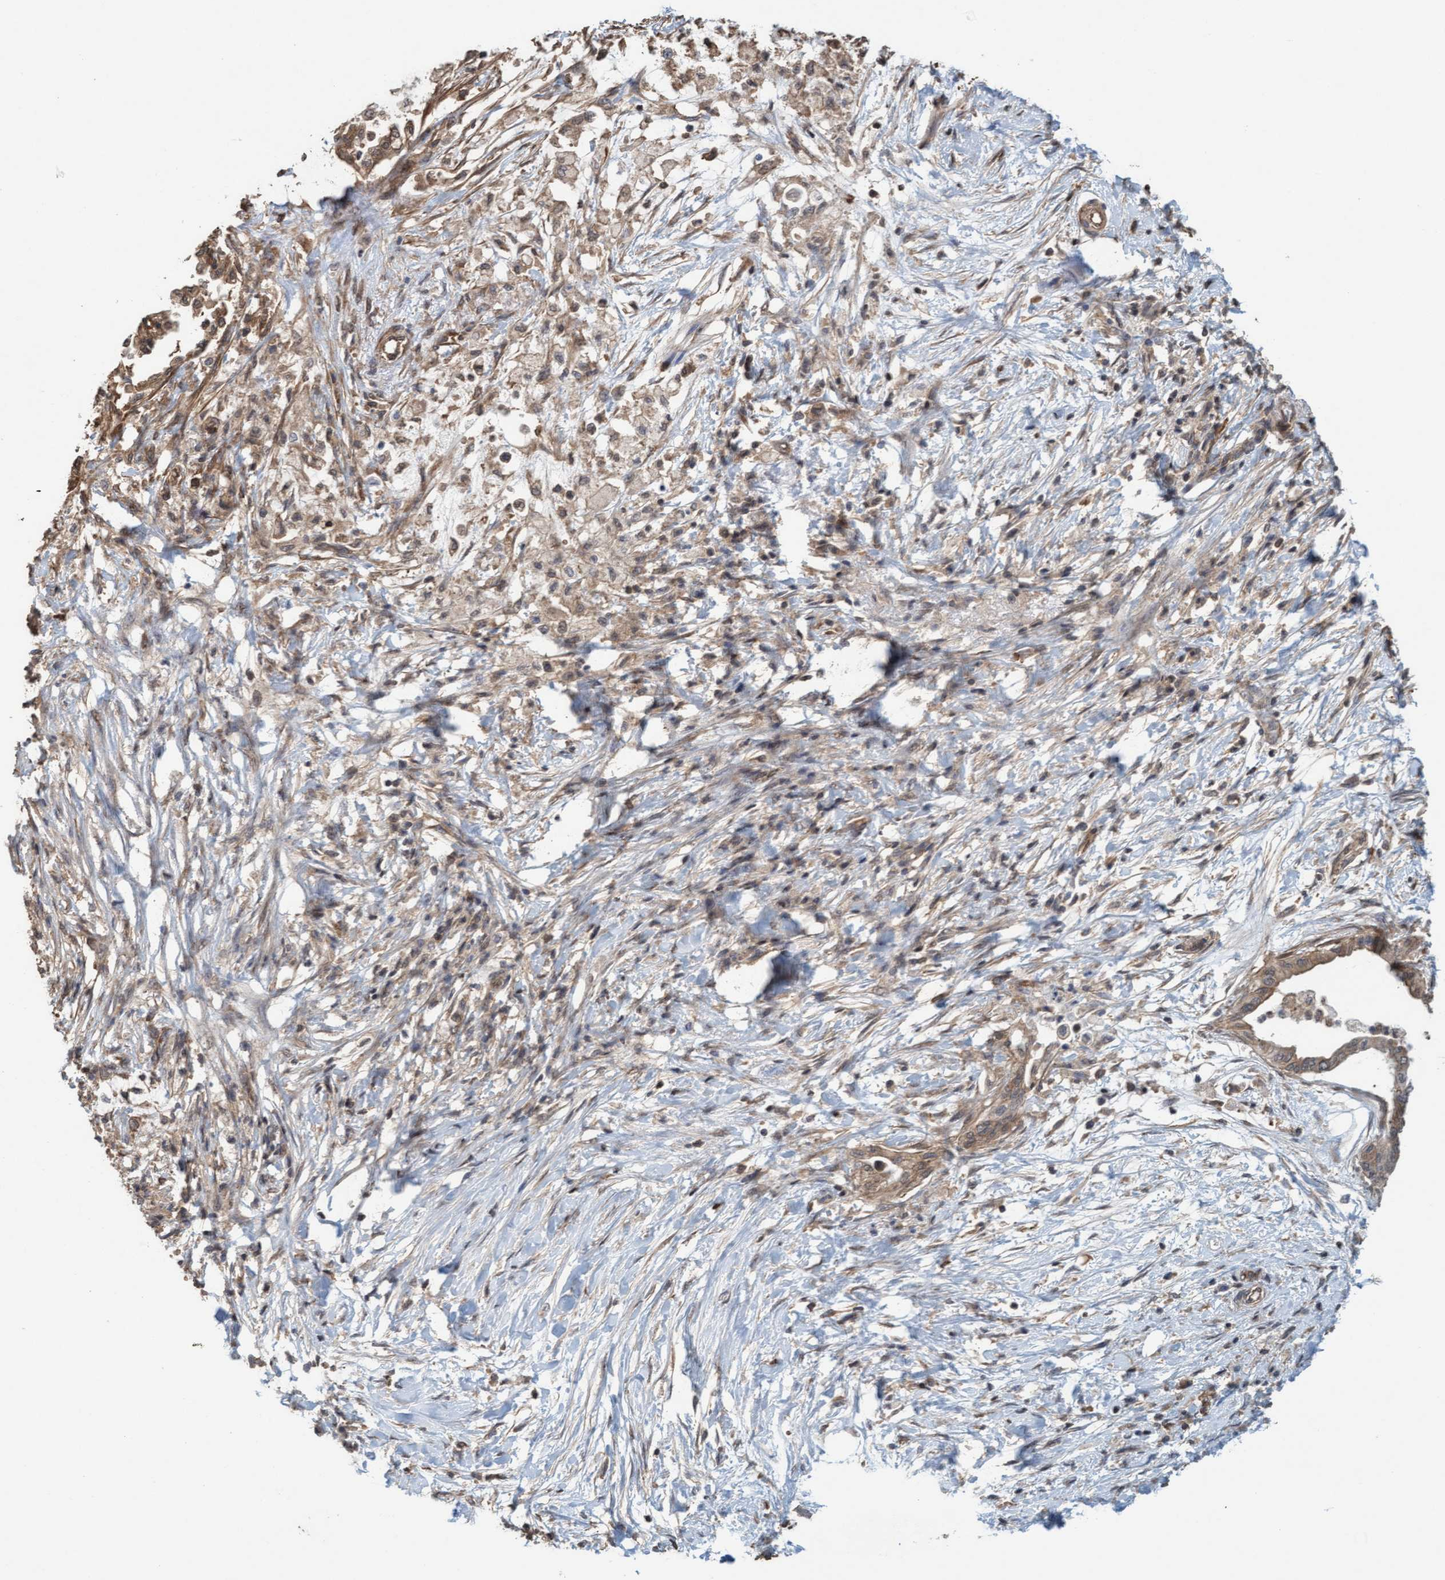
{"staining": {"intensity": "moderate", "quantity": ">75%", "location": "cytoplasmic/membranous"}, "tissue": "pancreatic cancer", "cell_type": "Tumor cells", "image_type": "cancer", "snomed": [{"axis": "morphology", "description": "Normal tissue, NOS"}, {"axis": "morphology", "description": "Adenocarcinoma, NOS"}, {"axis": "topography", "description": "Pancreas"}, {"axis": "topography", "description": "Duodenum"}], "caption": "Protein staining displays moderate cytoplasmic/membranous expression in approximately >75% of tumor cells in adenocarcinoma (pancreatic). (DAB = brown stain, brightfield microscopy at high magnification).", "gene": "FXR2", "patient": {"sex": "female", "age": 60}}